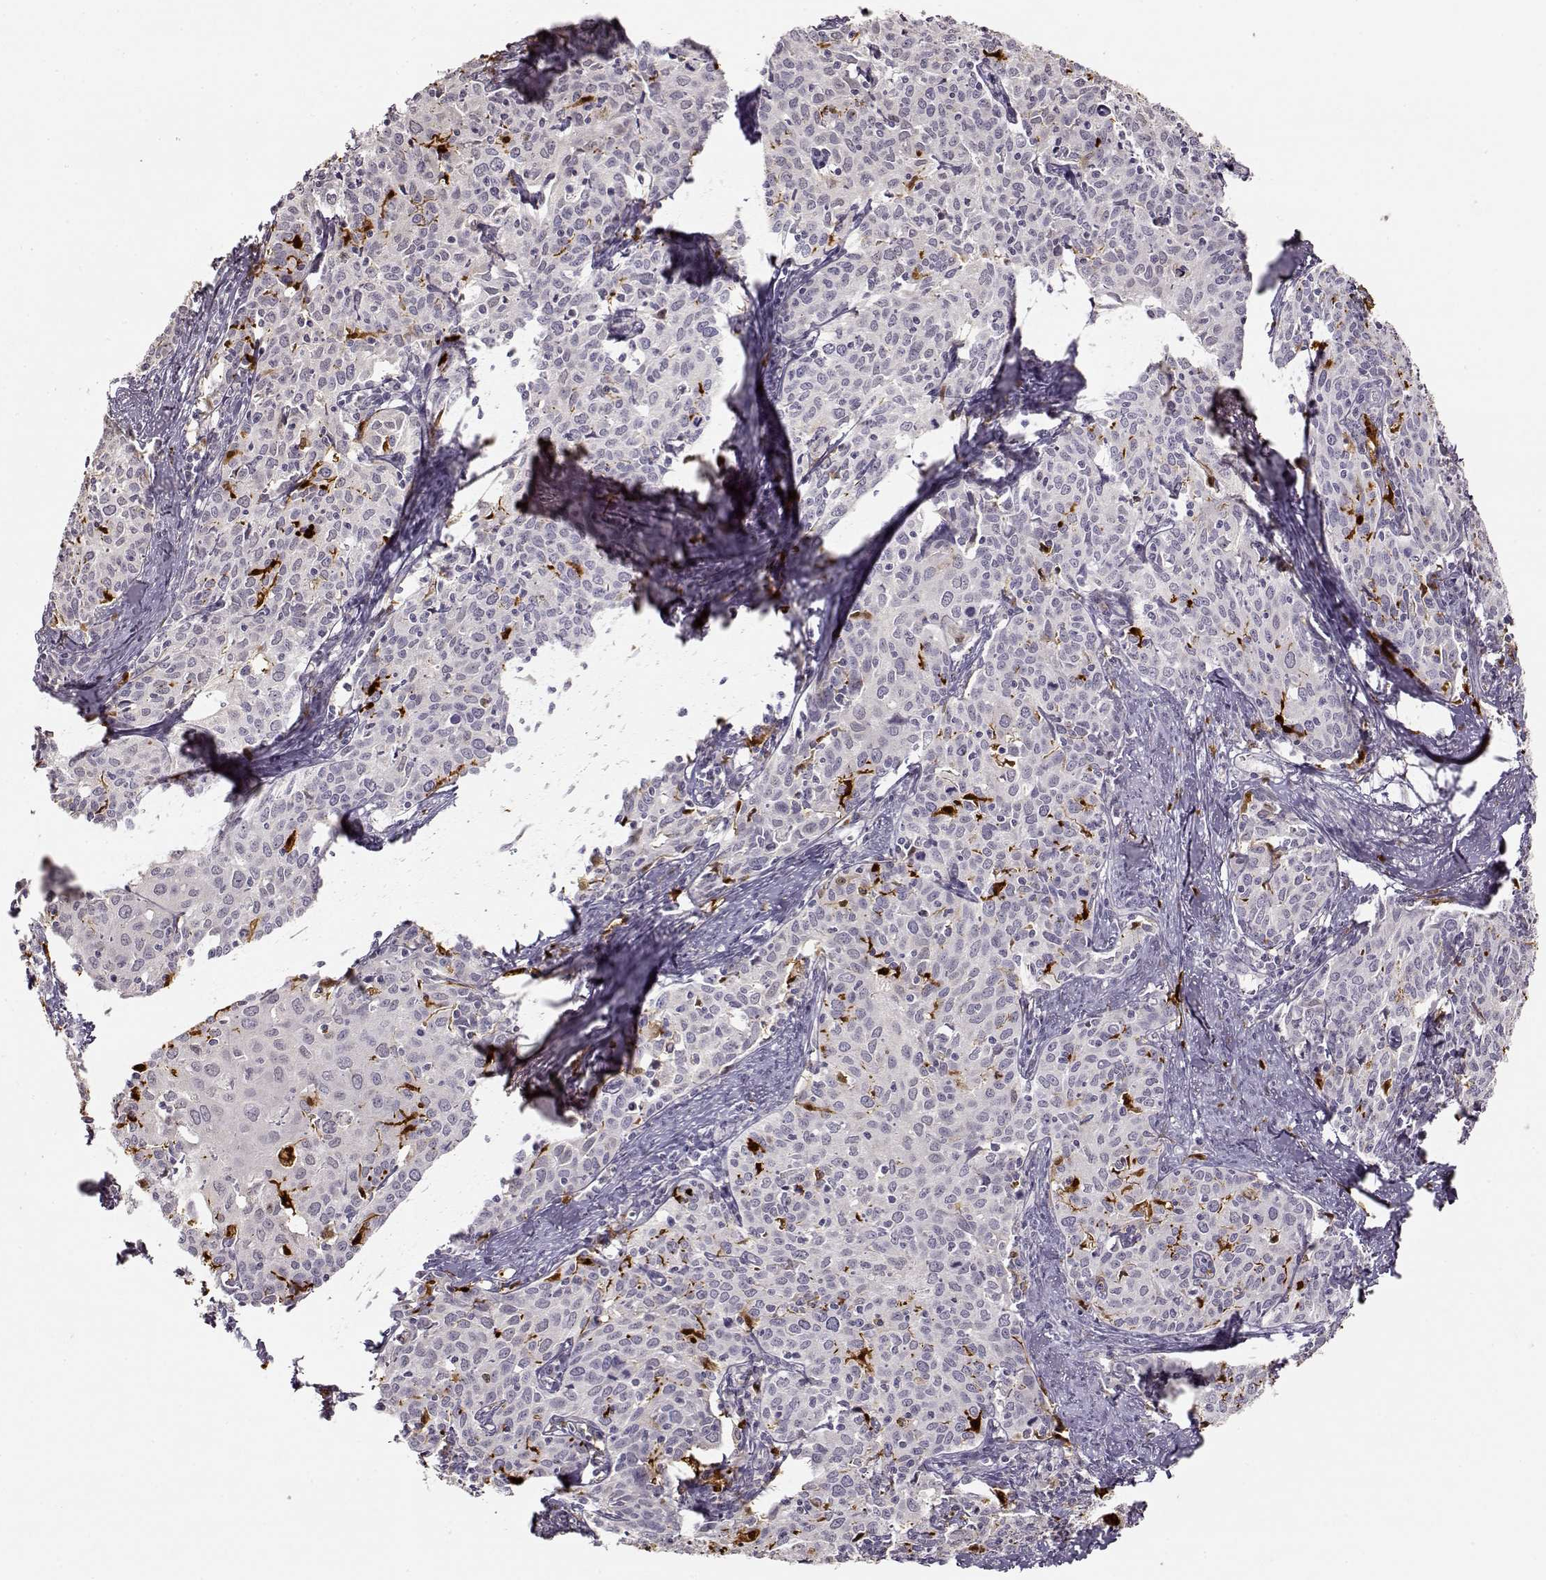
{"staining": {"intensity": "negative", "quantity": "none", "location": "none"}, "tissue": "cervical cancer", "cell_type": "Tumor cells", "image_type": "cancer", "snomed": [{"axis": "morphology", "description": "Squamous cell carcinoma, NOS"}, {"axis": "topography", "description": "Cervix"}], "caption": "This photomicrograph is of cervical squamous cell carcinoma stained with immunohistochemistry (IHC) to label a protein in brown with the nuclei are counter-stained blue. There is no staining in tumor cells.", "gene": "S100B", "patient": {"sex": "female", "age": 62}}